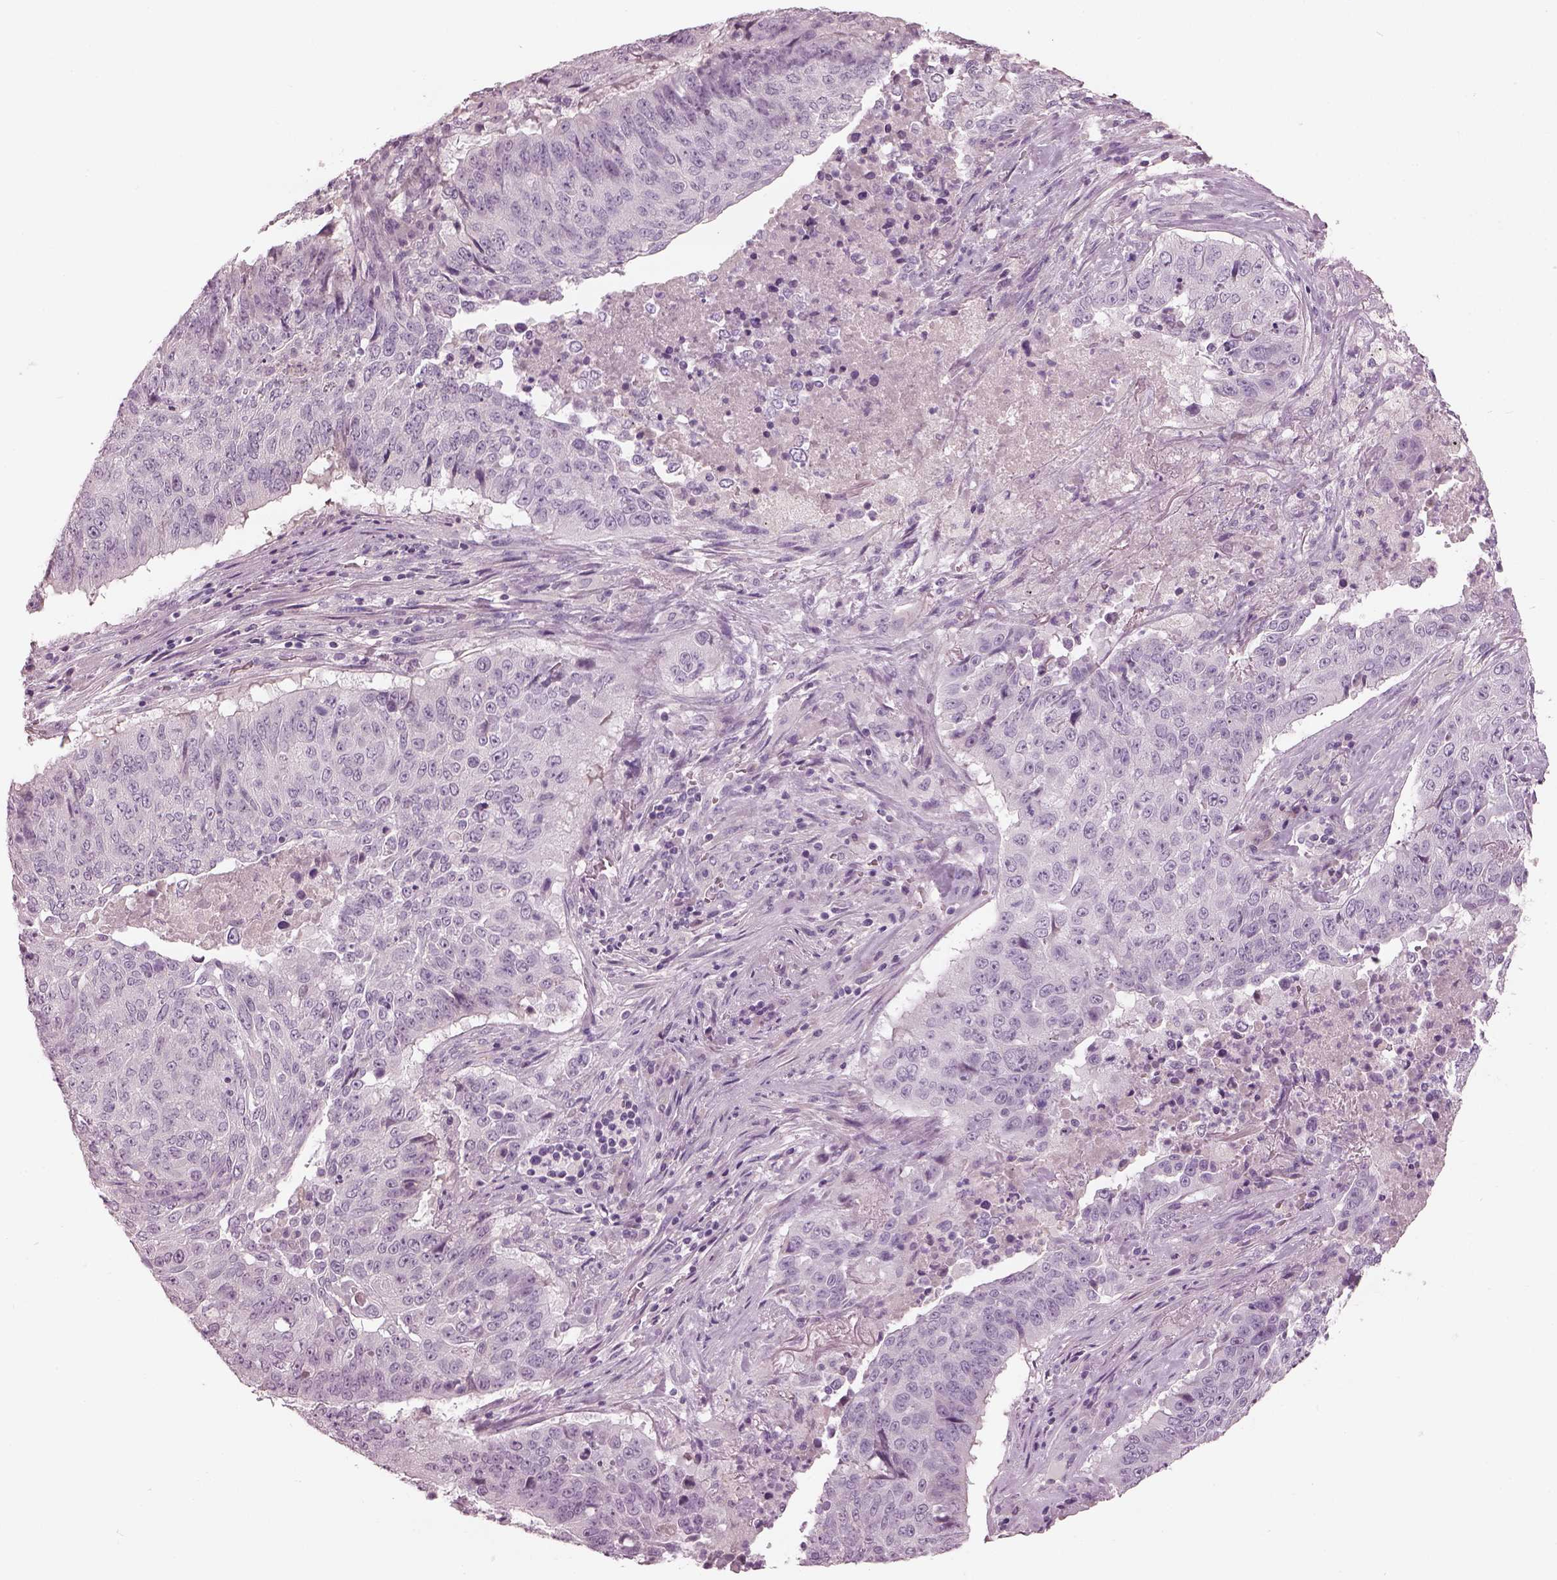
{"staining": {"intensity": "negative", "quantity": "none", "location": "none"}, "tissue": "lung cancer", "cell_type": "Tumor cells", "image_type": "cancer", "snomed": [{"axis": "morphology", "description": "Normal tissue, NOS"}, {"axis": "morphology", "description": "Squamous cell carcinoma, NOS"}, {"axis": "topography", "description": "Bronchus"}, {"axis": "topography", "description": "Lung"}], "caption": "DAB immunohistochemical staining of lung cancer shows no significant expression in tumor cells.", "gene": "PACRG", "patient": {"sex": "male", "age": 64}}